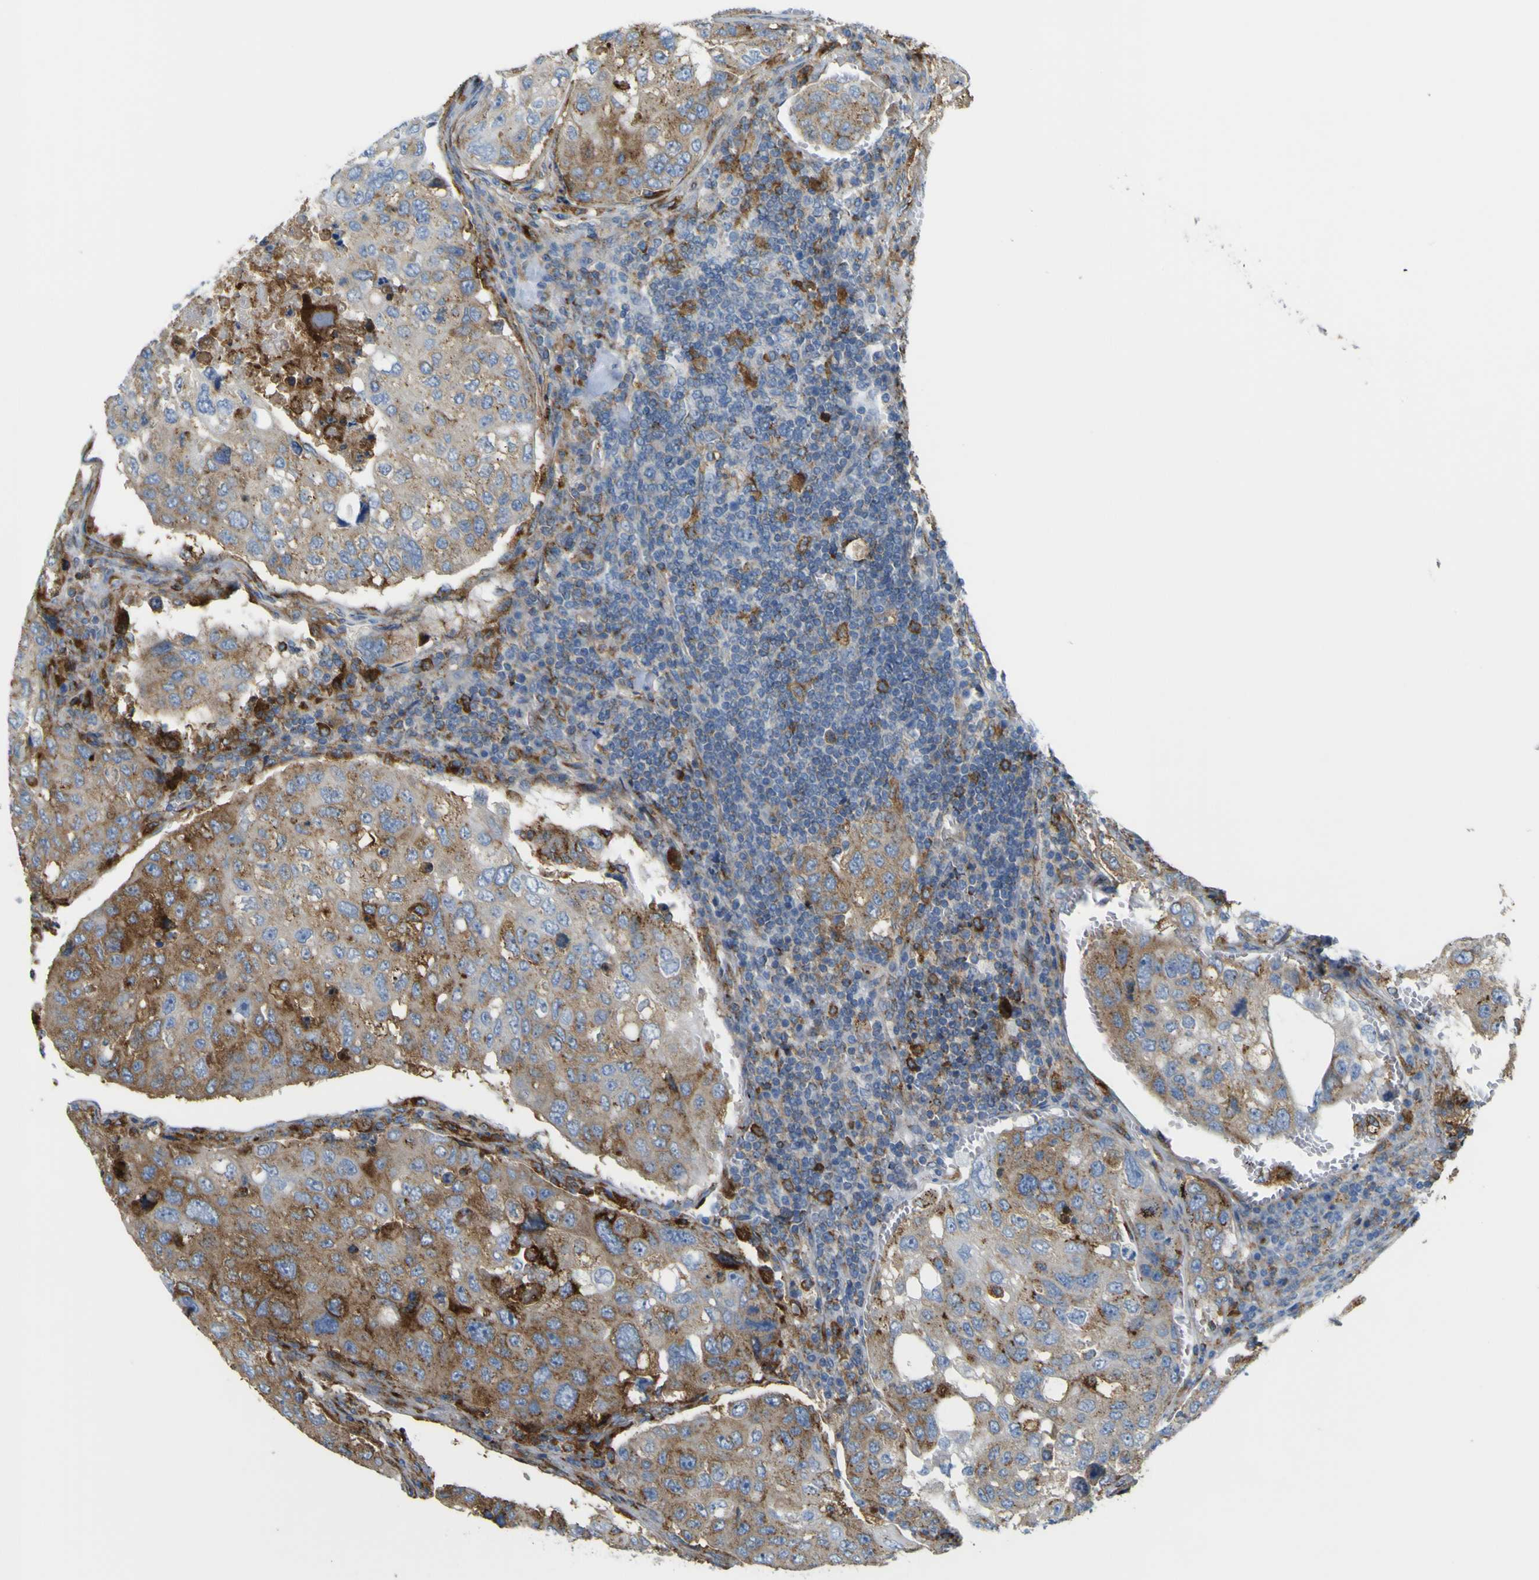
{"staining": {"intensity": "moderate", "quantity": "25%-75%", "location": "cytoplasmic/membranous"}, "tissue": "urothelial cancer", "cell_type": "Tumor cells", "image_type": "cancer", "snomed": [{"axis": "morphology", "description": "Urothelial carcinoma, High grade"}, {"axis": "topography", "description": "Lymph node"}, {"axis": "topography", "description": "Urinary bladder"}], "caption": "Immunohistochemistry (IHC) staining of urothelial cancer, which exhibits medium levels of moderate cytoplasmic/membranous expression in about 25%-75% of tumor cells indicating moderate cytoplasmic/membranous protein expression. The staining was performed using DAB (3,3'-diaminobenzidine) (brown) for protein detection and nuclei were counterstained in hematoxylin (blue).", "gene": "IGF2R", "patient": {"sex": "male", "age": 51}}